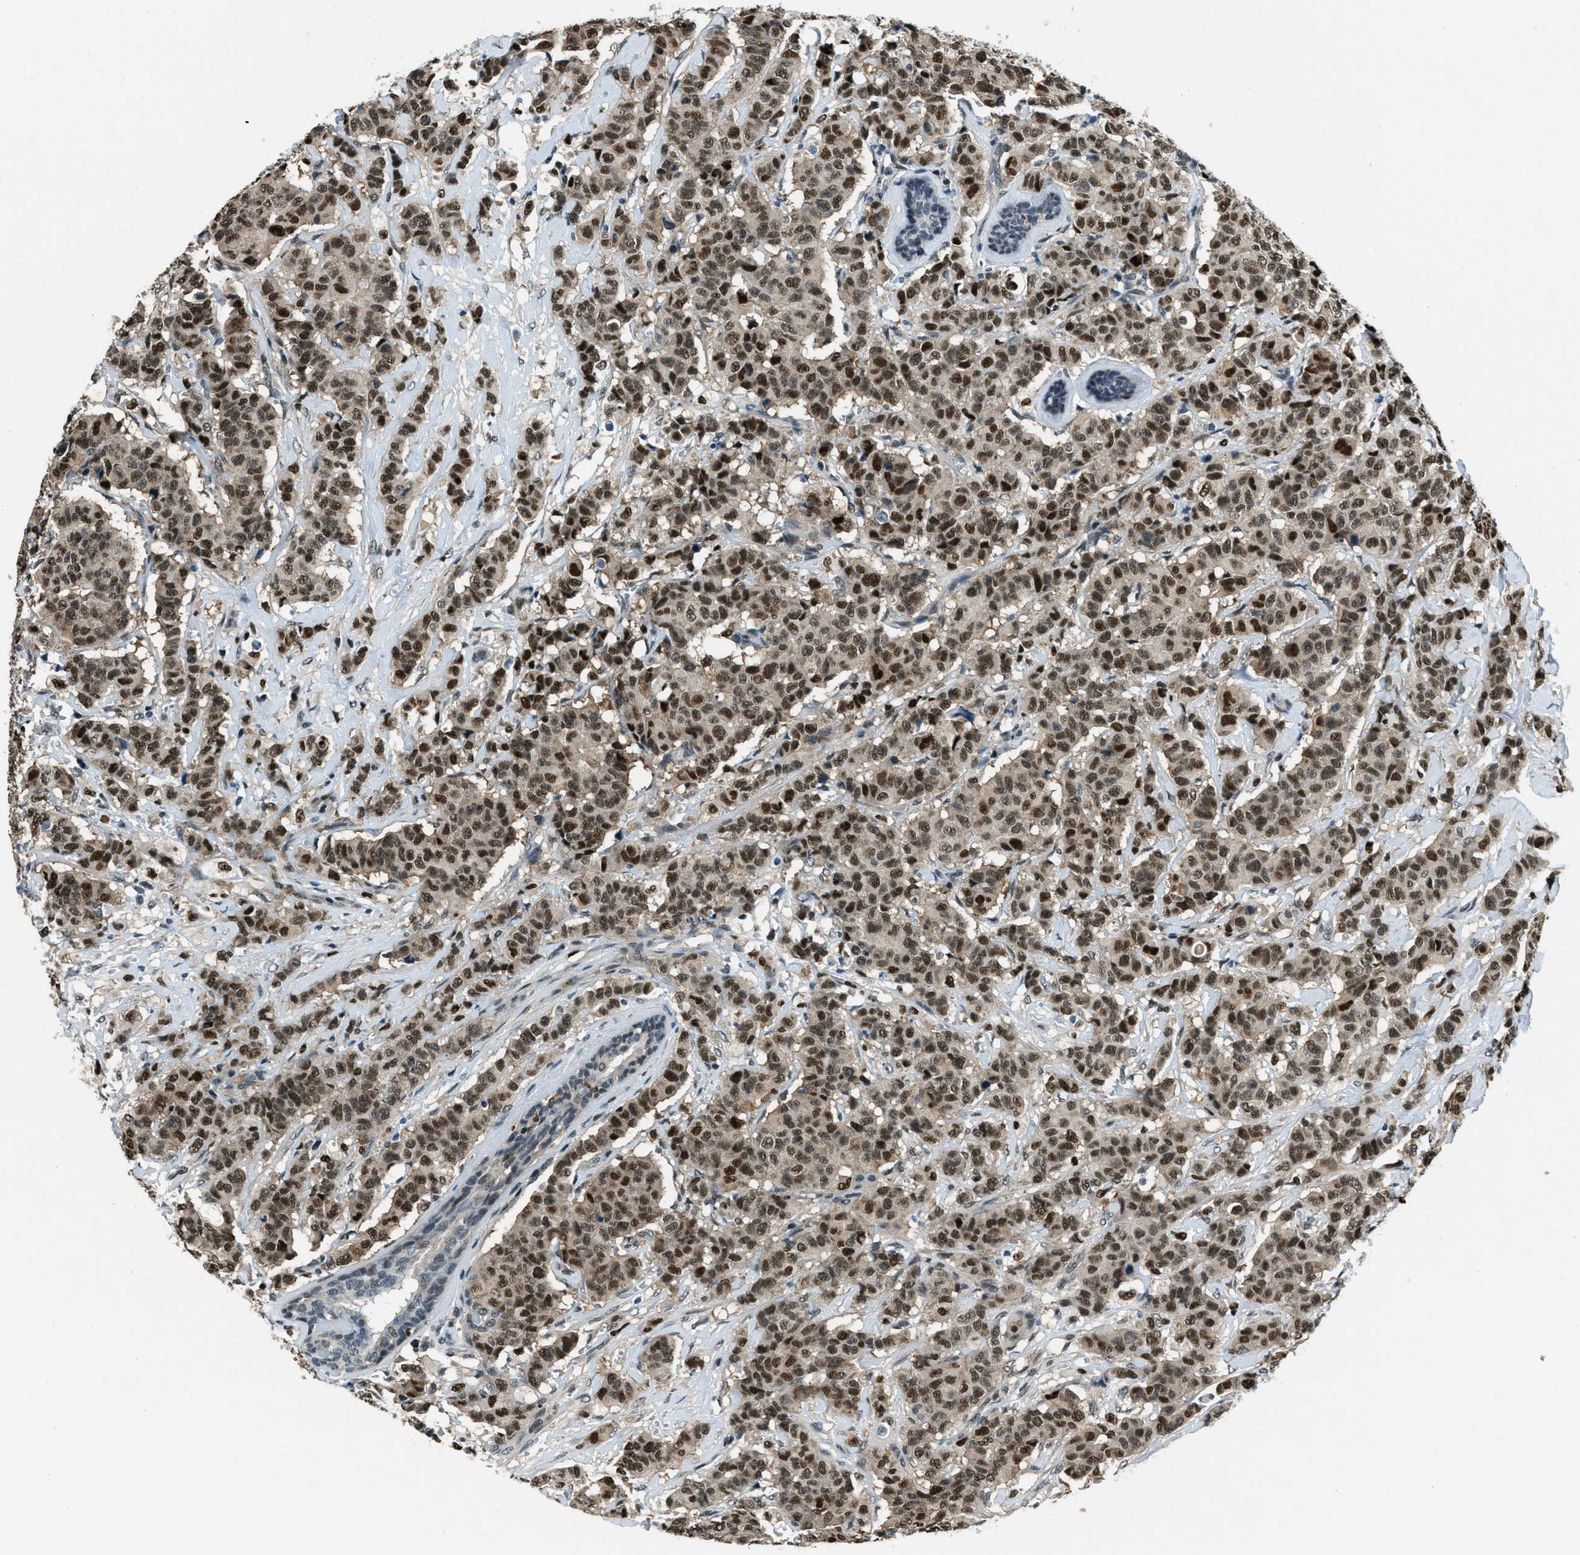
{"staining": {"intensity": "strong", "quantity": ">75%", "location": "nuclear"}, "tissue": "breast cancer", "cell_type": "Tumor cells", "image_type": "cancer", "snomed": [{"axis": "morphology", "description": "Normal tissue, NOS"}, {"axis": "morphology", "description": "Duct carcinoma"}, {"axis": "topography", "description": "Breast"}], "caption": "A brown stain highlights strong nuclear staining of a protein in human infiltrating ductal carcinoma (breast) tumor cells.", "gene": "OGFR", "patient": {"sex": "female", "age": 40}}